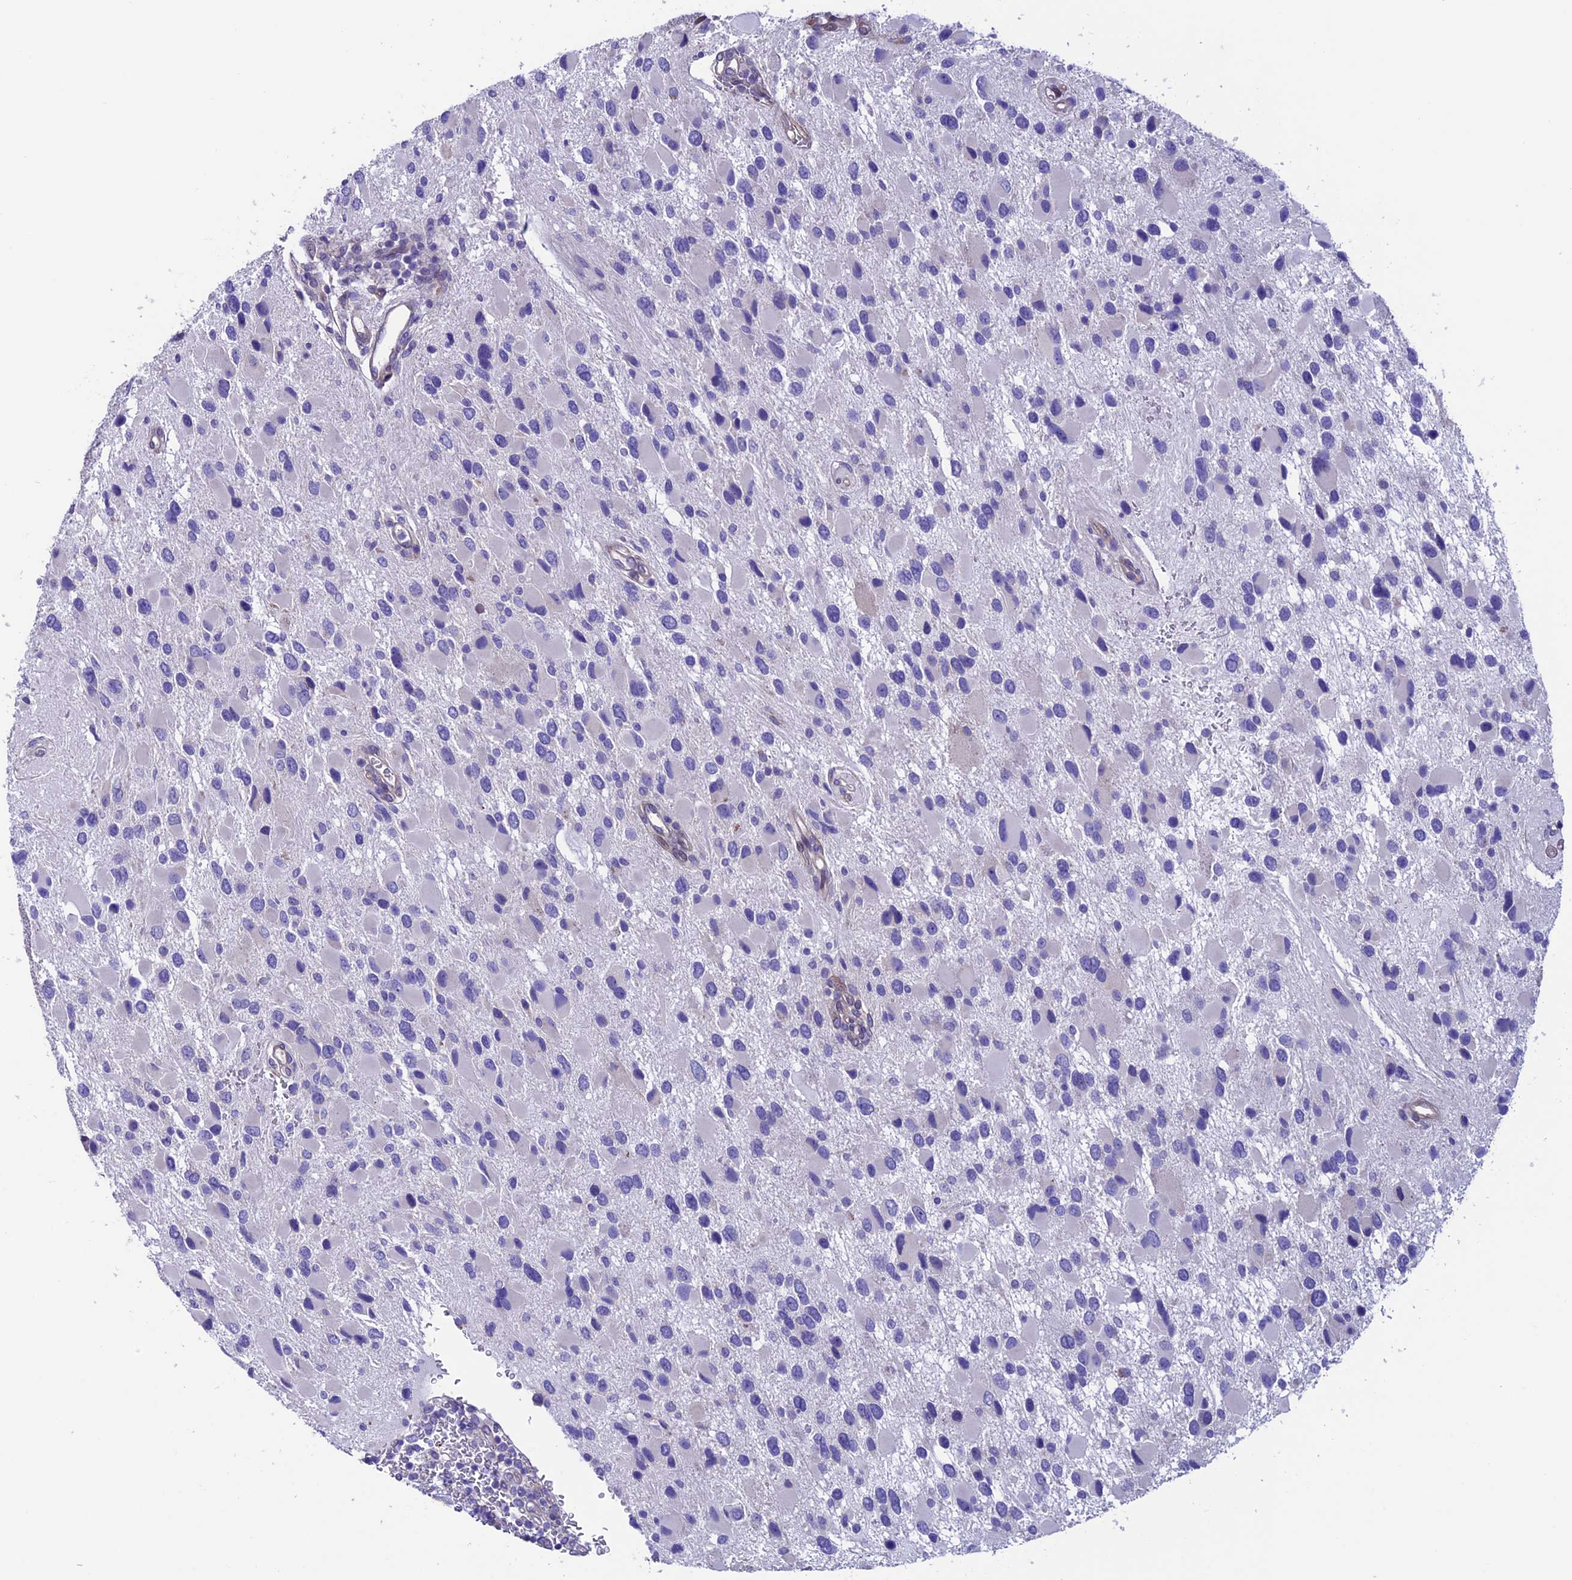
{"staining": {"intensity": "negative", "quantity": "none", "location": "none"}, "tissue": "glioma", "cell_type": "Tumor cells", "image_type": "cancer", "snomed": [{"axis": "morphology", "description": "Glioma, malignant, High grade"}, {"axis": "topography", "description": "Brain"}], "caption": "A high-resolution photomicrograph shows IHC staining of glioma, which reveals no significant positivity in tumor cells.", "gene": "TMEM171", "patient": {"sex": "male", "age": 53}}